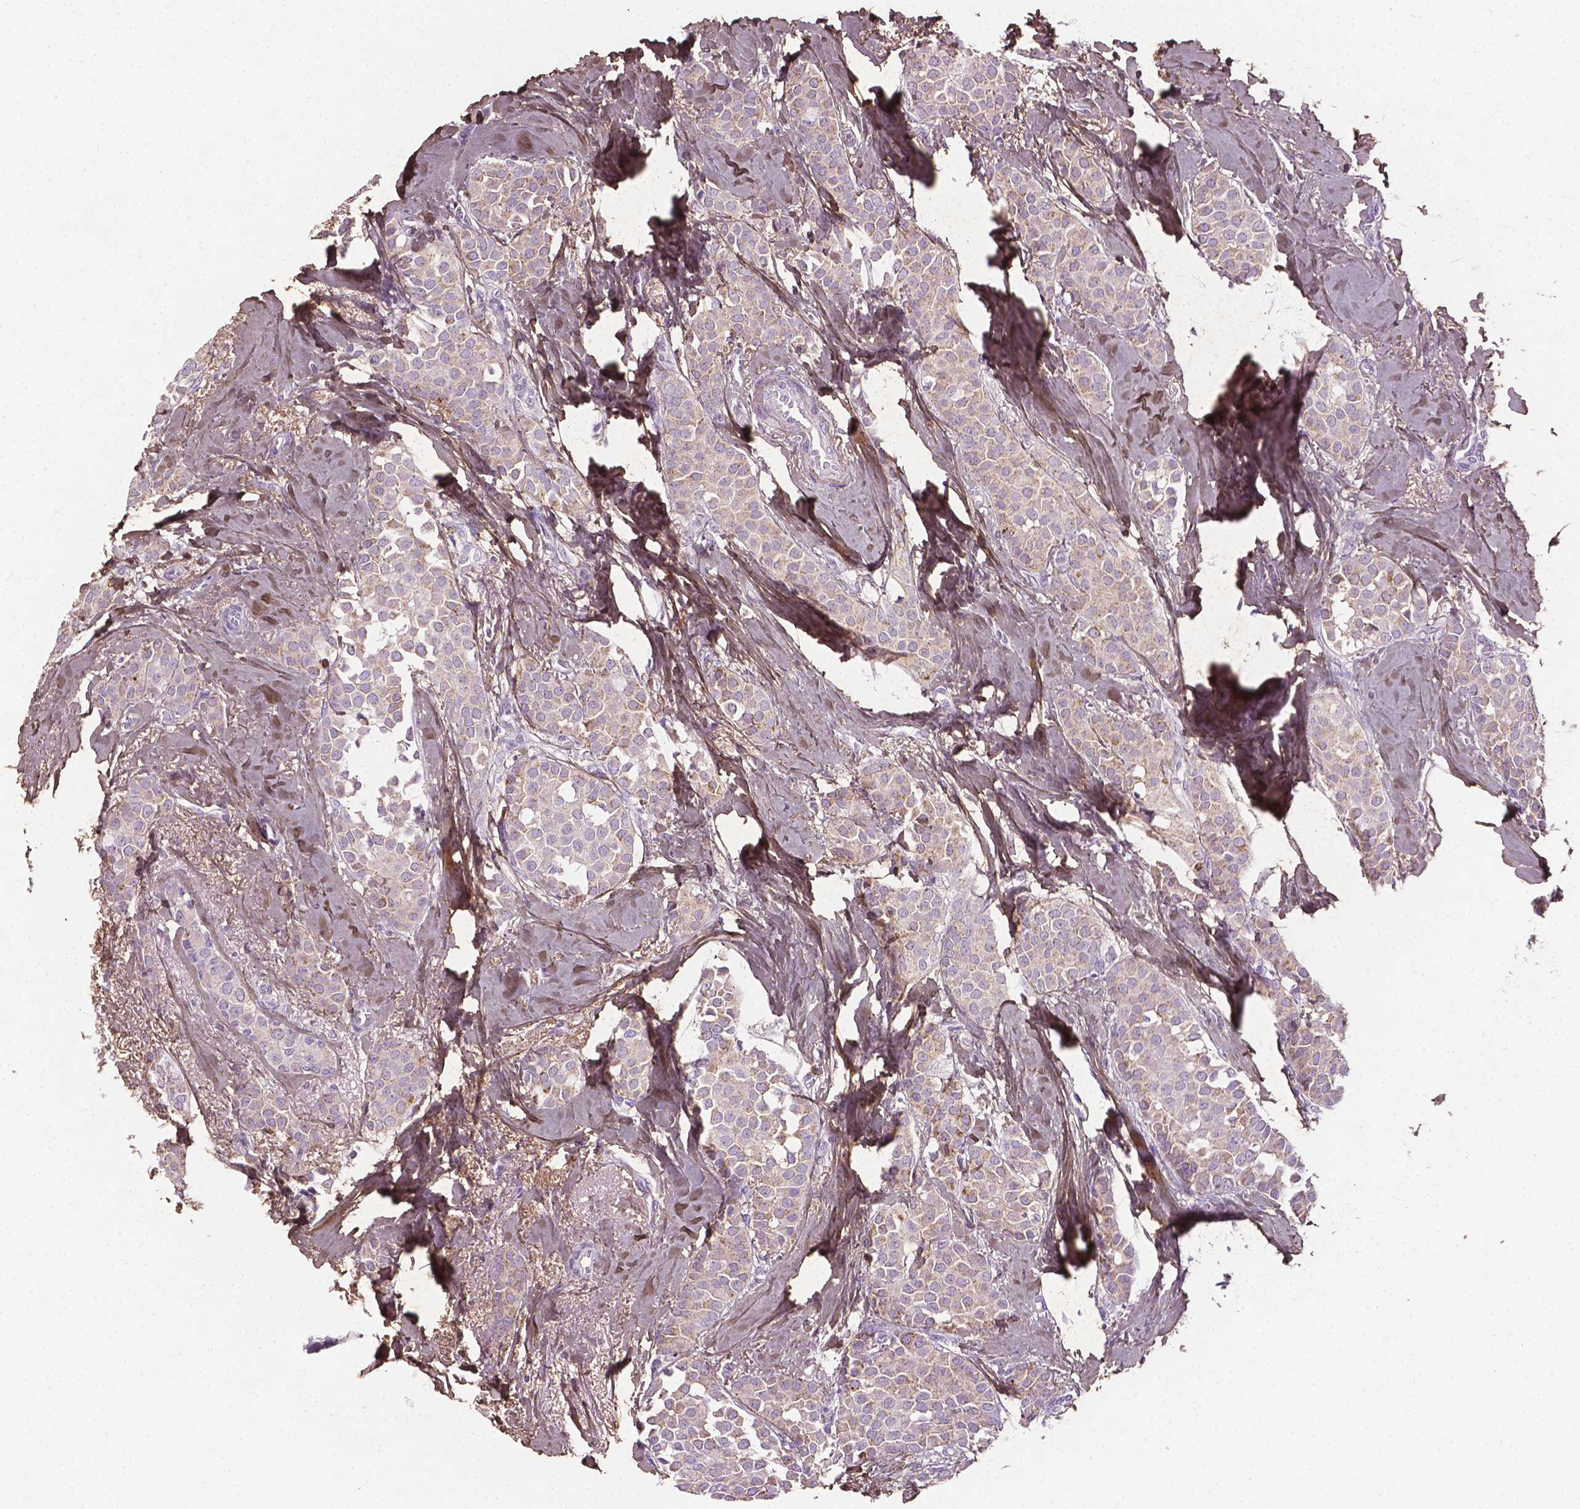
{"staining": {"intensity": "negative", "quantity": "none", "location": "none"}, "tissue": "breast cancer", "cell_type": "Tumor cells", "image_type": "cancer", "snomed": [{"axis": "morphology", "description": "Duct carcinoma"}, {"axis": "topography", "description": "Breast"}], "caption": "This histopathology image is of intraductal carcinoma (breast) stained with immunohistochemistry to label a protein in brown with the nuclei are counter-stained blue. There is no positivity in tumor cells.", "gene": "DLG2", "patient": {"sex": "female", "age": 79}}